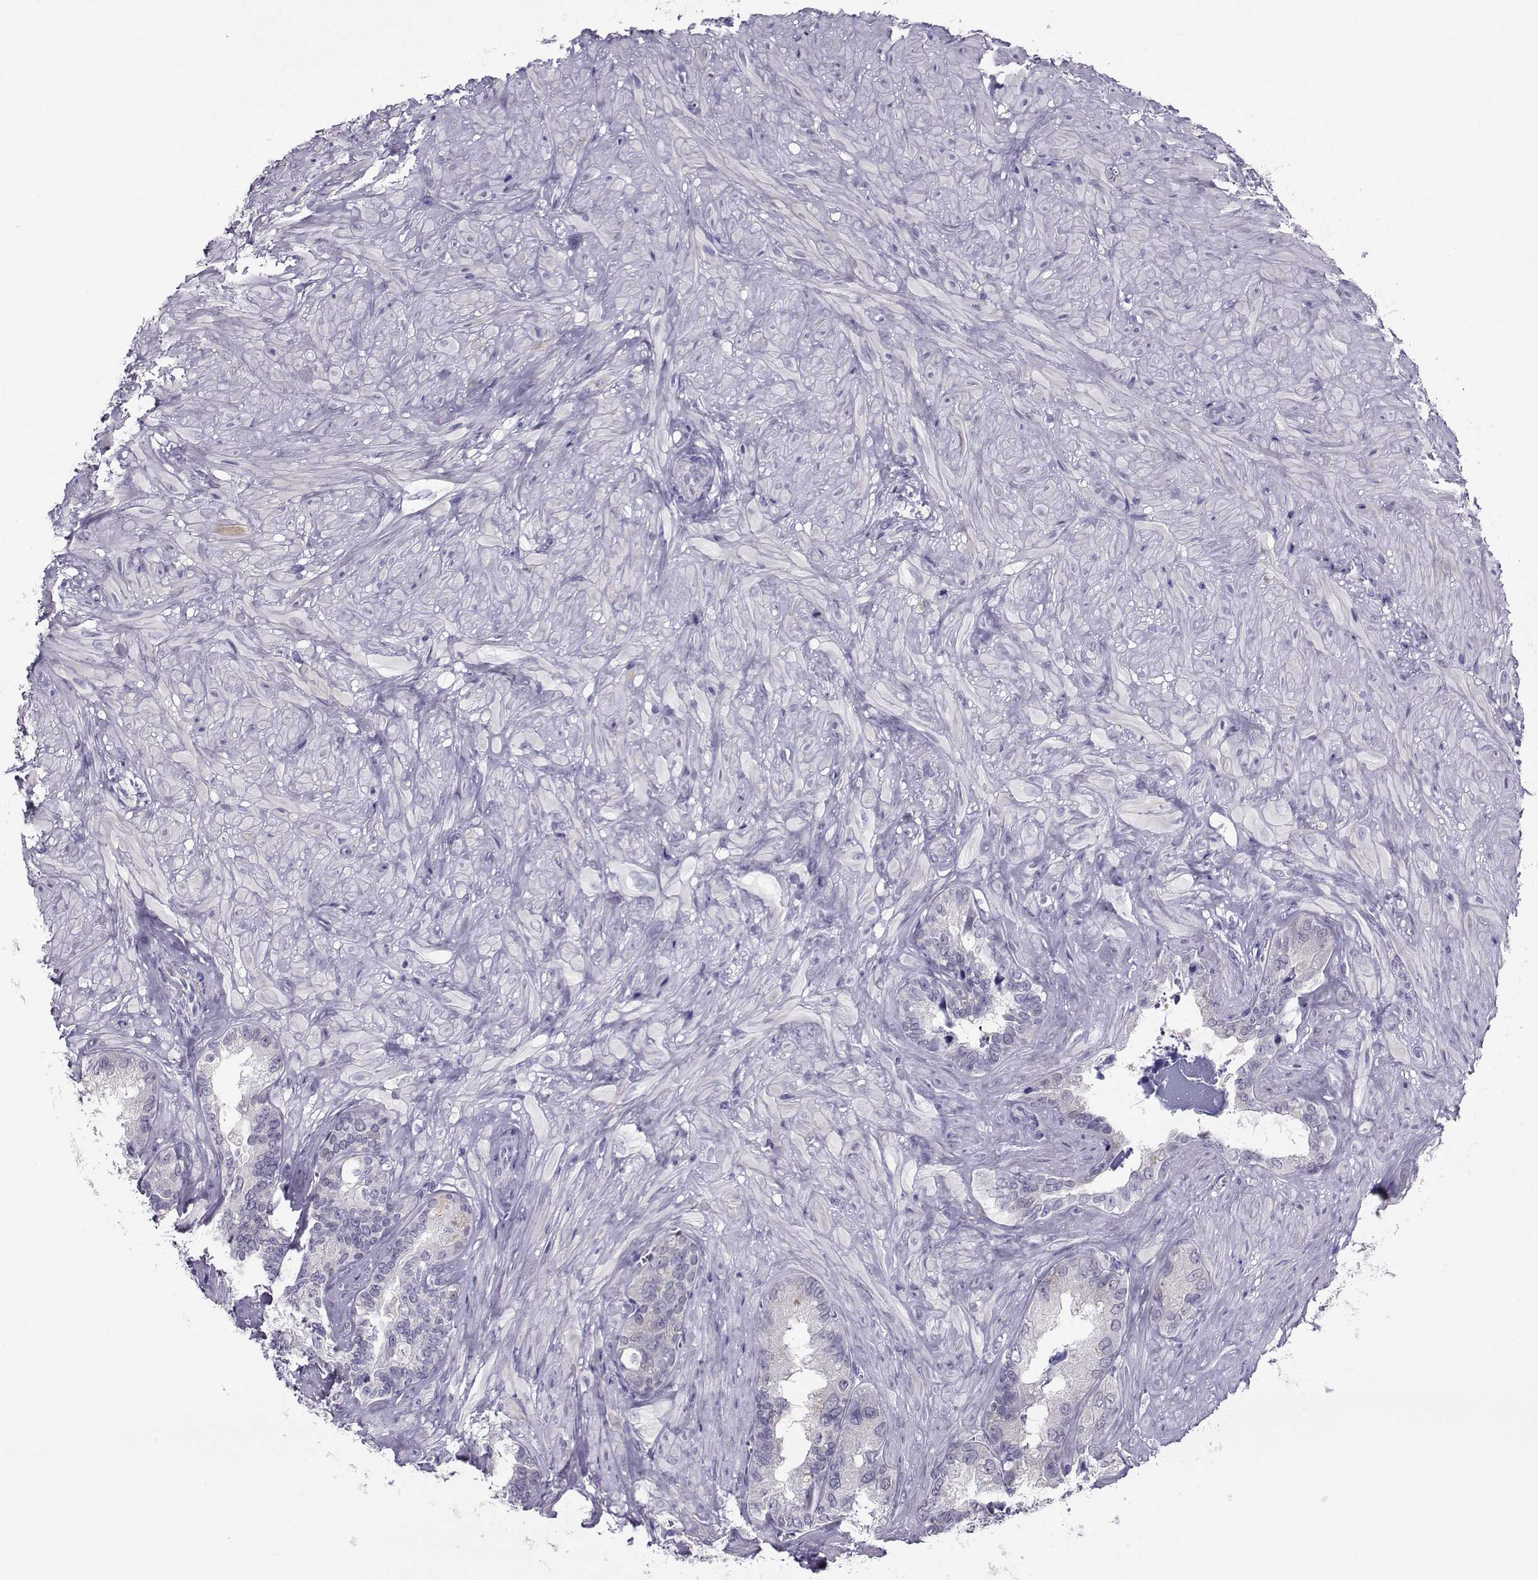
{"staining": {"intensity": "negative", "quantity": "none", "location": "none"}, "tissue": "seminal vesicle", "cell_type": "Glandular cells", "image_type": "normal", "snomed": [{"axis": "morphology", "description": "Normal tissue, NOS"}, {"axis": "topography", "description": "Seminal veicle"}], "caption": "Immunohistochemical staining of benign seminal vesicle displays no significant expression in glandular cells.", "gene": "PGK1", "patient": {"sex": "male", "age": 72}}